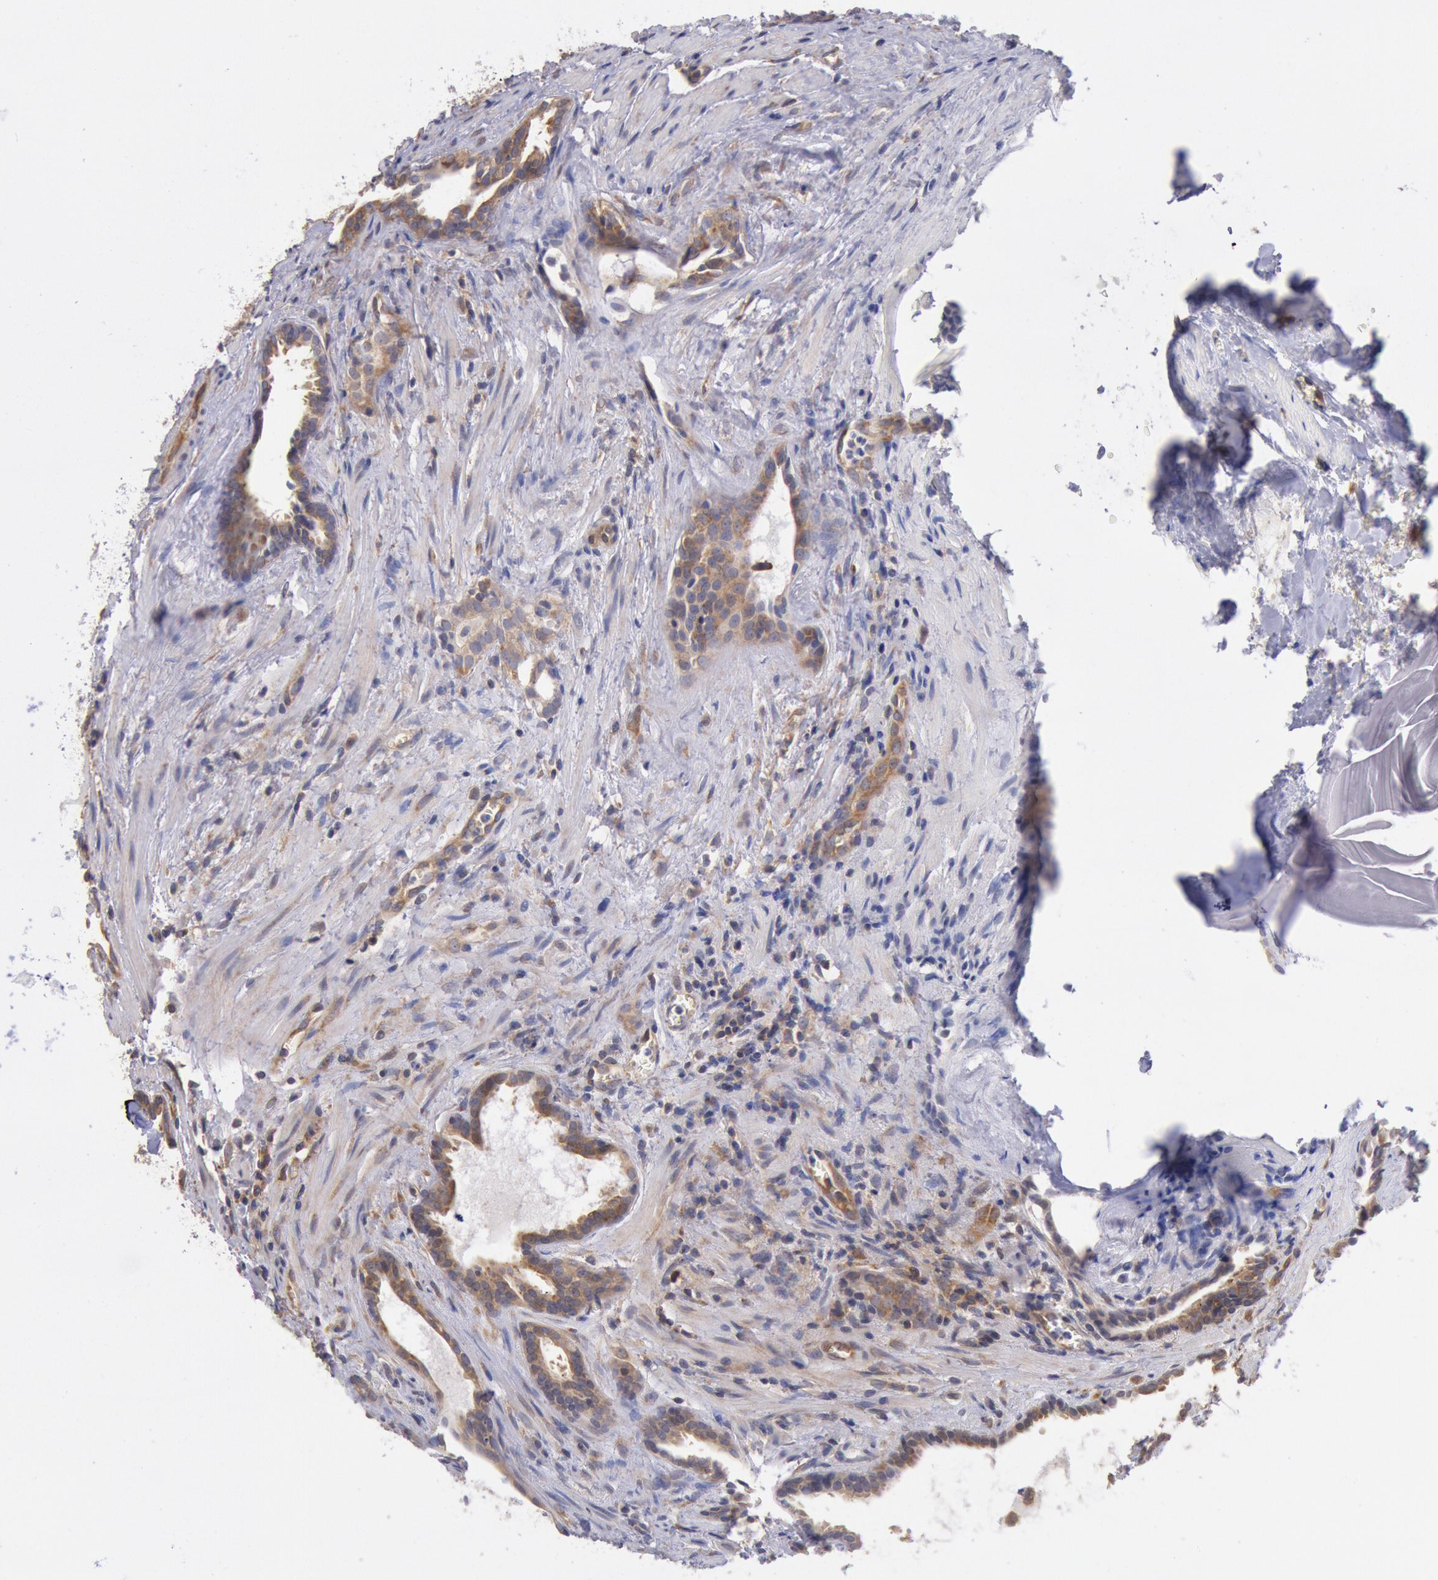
{"staining": {"intensity": "weak", "quantity": ">75%", "location": "cytoplasmic/membranous"}, "tissue": "prostate cancer", "cell_type": "Tumor cells", "image_type": "cancer", "snomed": [{"axis": "morphology", "description": "Adenocarcinoma, Medium grade"}, {"axis": "topography", "description": "Prostate"}], "caption": "Prostate cancer (adenocarcinoma (medium-grade)) stained with a protein marker reveals weak staining in tumor cells.", "gene": "DRG1", "patient": {"sex": "male", "age": 64}}